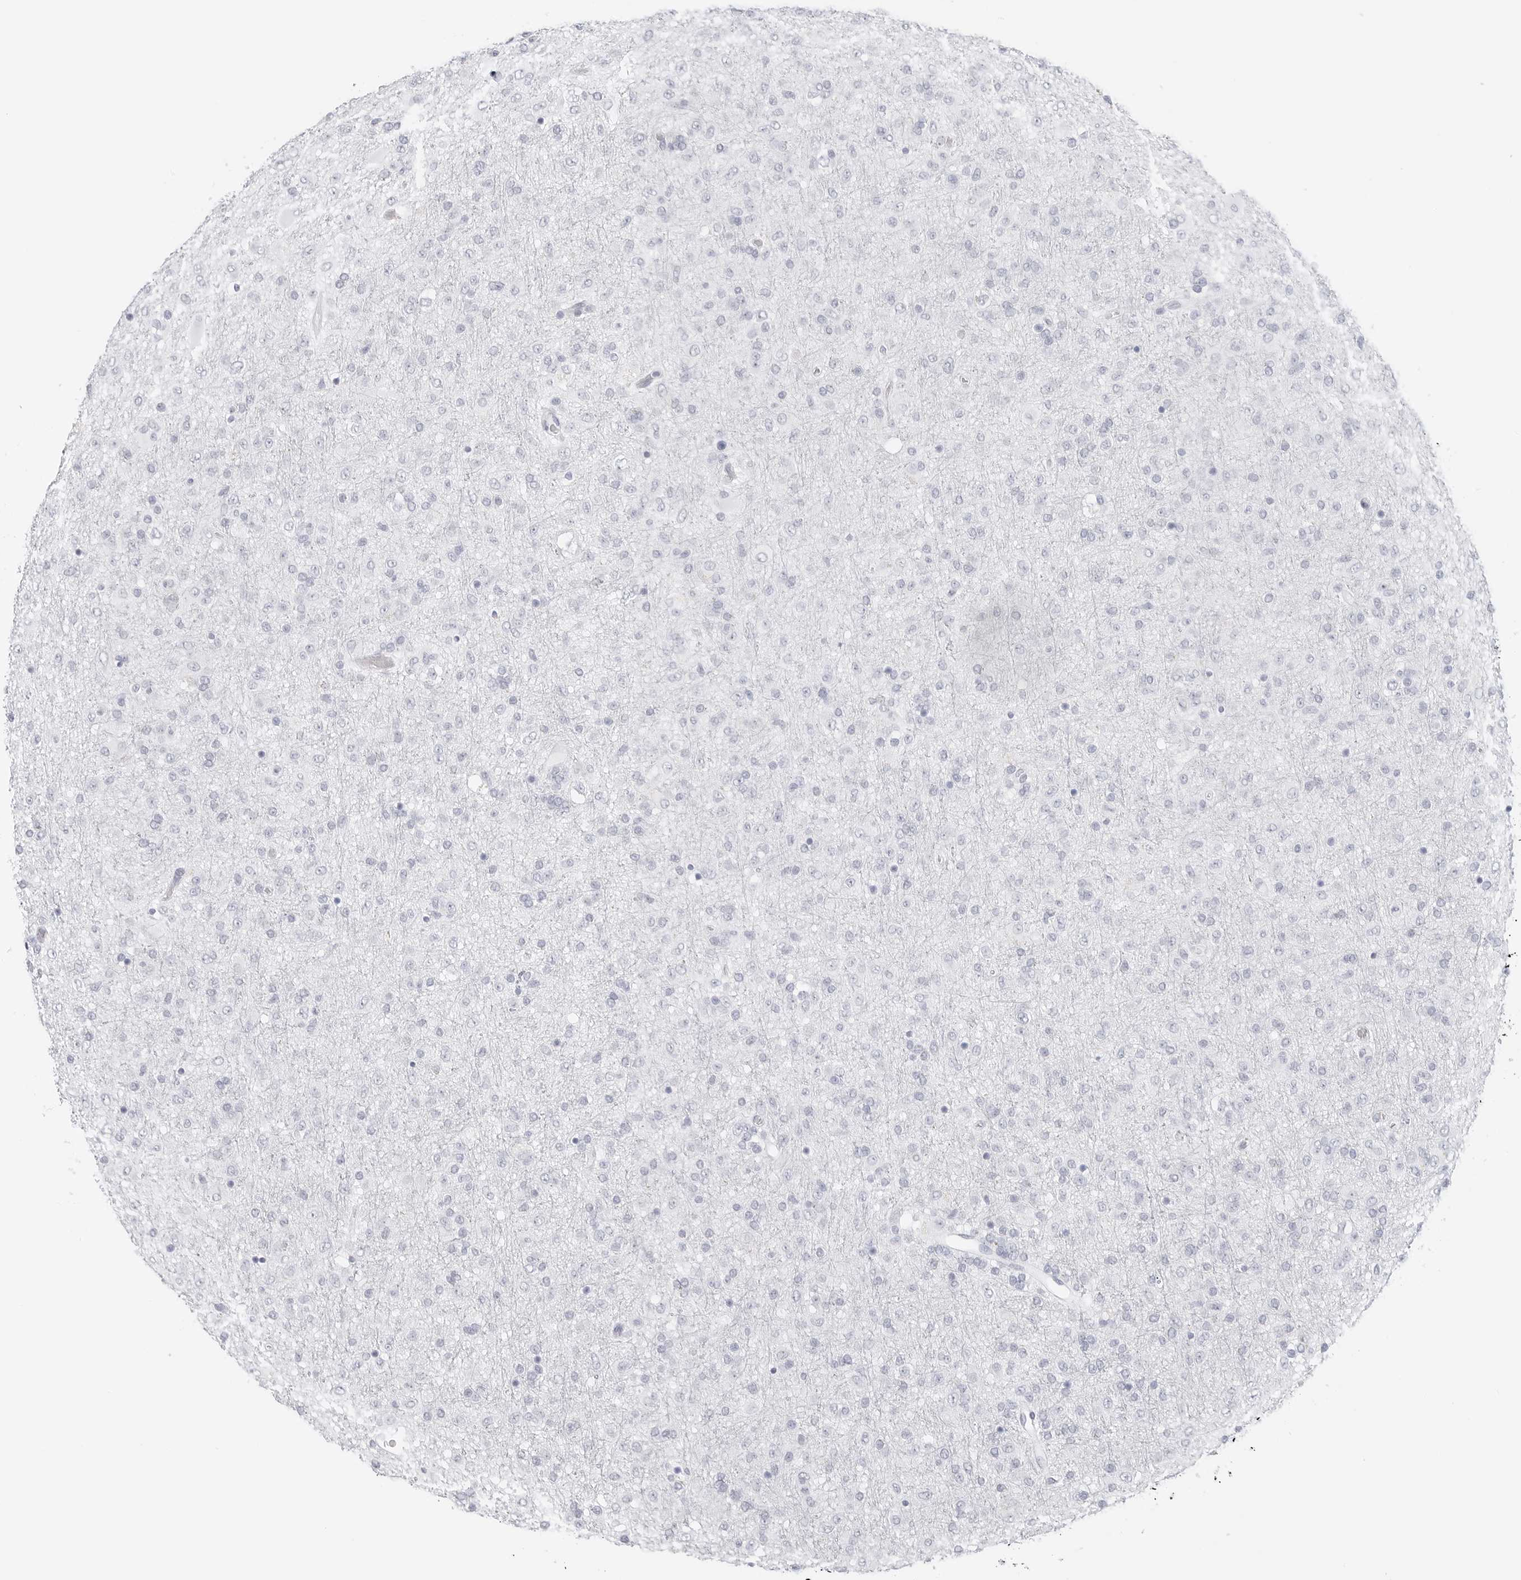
{"staining": {"intensity": "negative", "quantity": "none", "location": "none"}, "tissue": "glioma", "cell_type": "Tumor cells", "image_type": "cancer", "snomed": [{"axis": "morphology", "description": "Glioma, malignant, Low grade"}, {"axis": "topography", "description": "Brain"}], "caption": "Tumor cells show no significant positivity in malignant low-grade glioma.", "gene": "HMGCS2", "patient": {"sex": "male", "age": 65}}